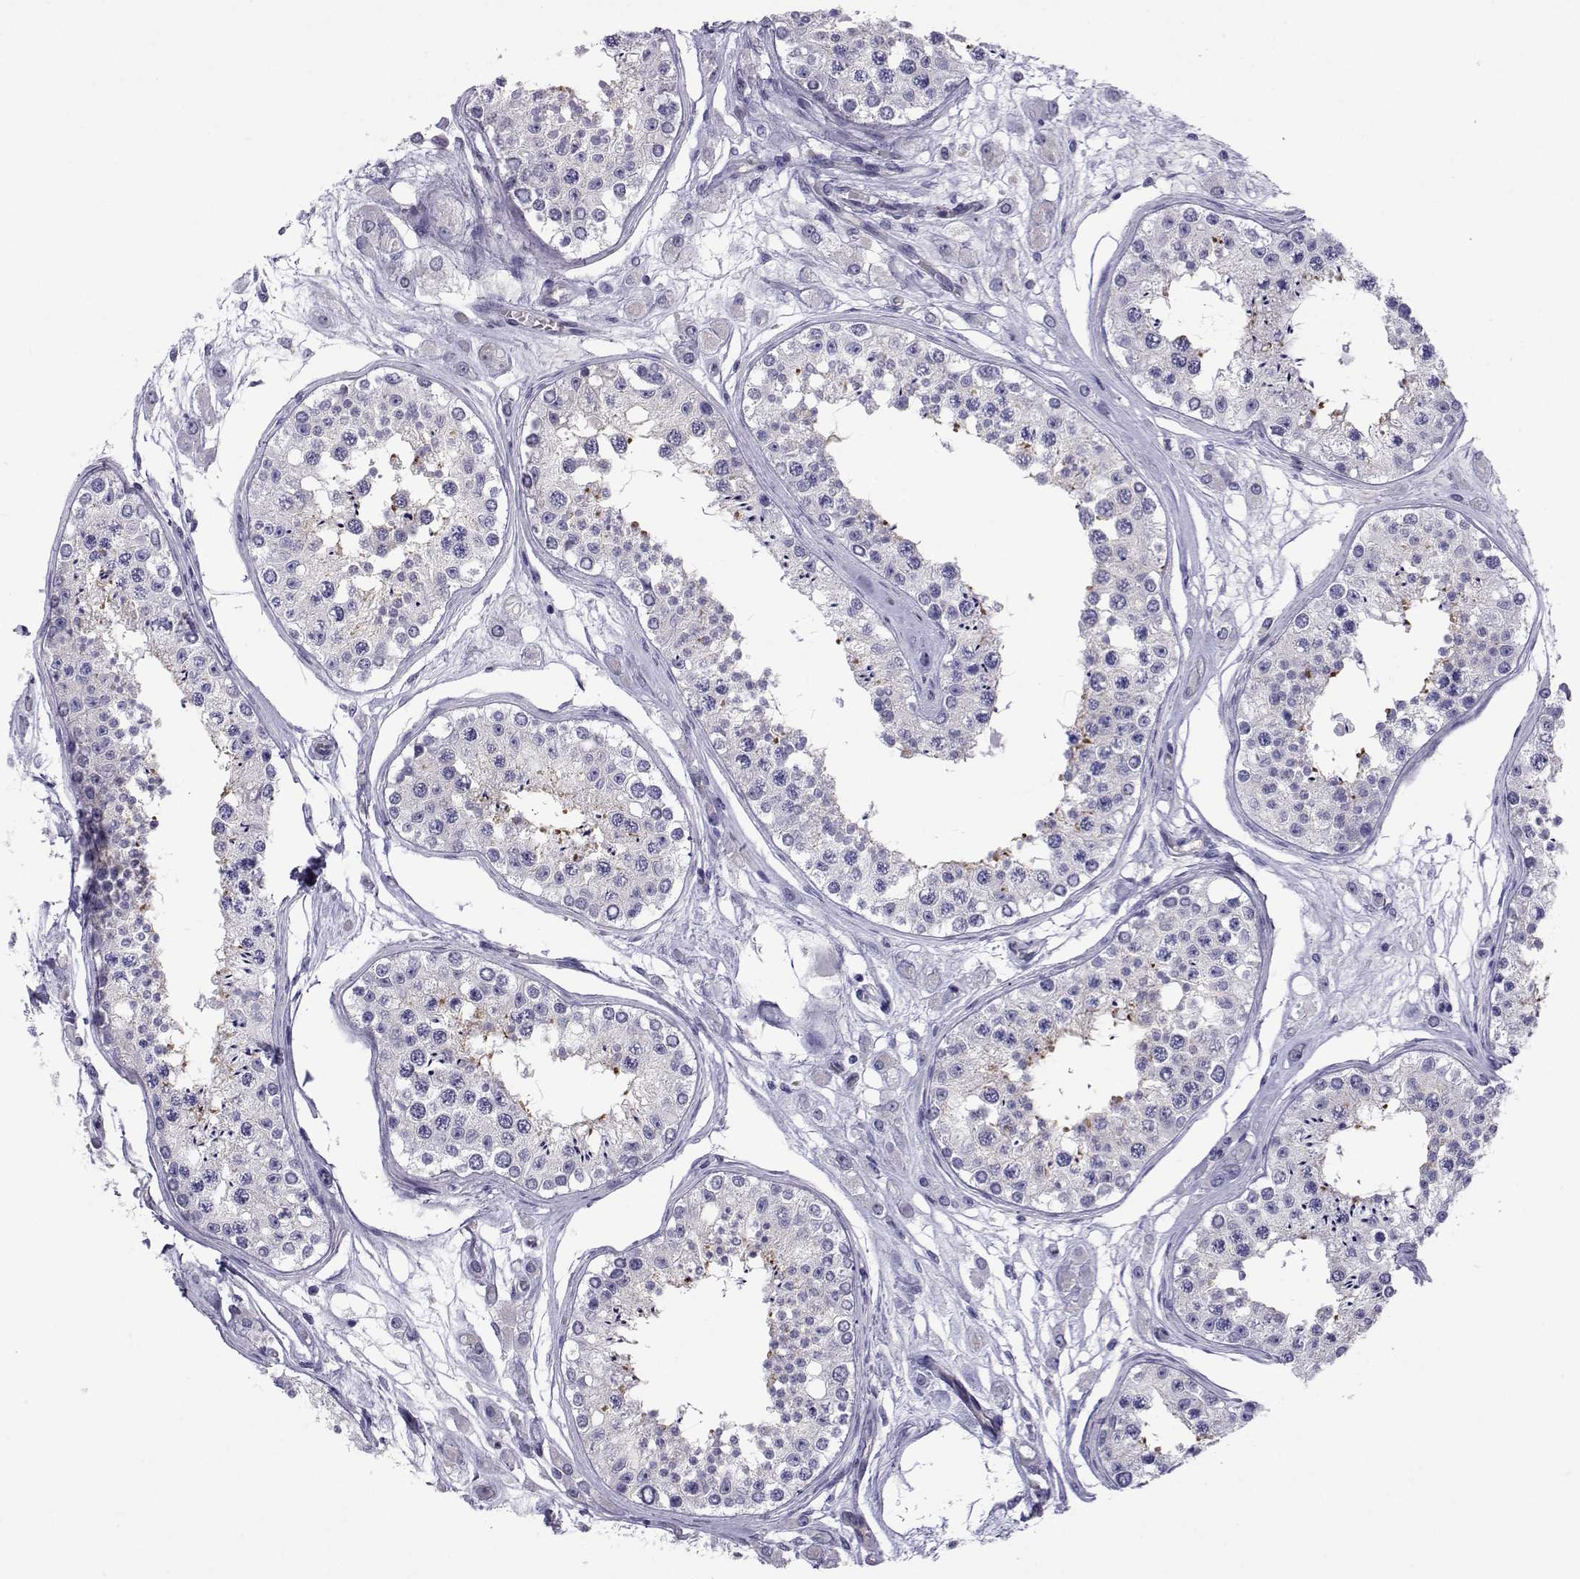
{"staining": {"intensity": "moderate", "quantity": "<25%", "location": "cytoplasmic/membranous"}, "tissue": "testis", "cell_type": "Cells in seminiferous ducts", "image_type": "normal", "snomed": [{"axis": "morphology", "description": "Normal tissue, NOS"}, {"axis": "topography", "description": "Testis"}], "caption": "A high-resolution micrograph shows immunohistochemistry staining of normal testis, which shows moderate cytoplasmic/membranous expression in about <25% of cells in seminiferous ducts. The protein is shown in brown color, while the nuclei are stained blue.", "gene": "COL22A1", "patient": {"sex": "male", "age": 25}}